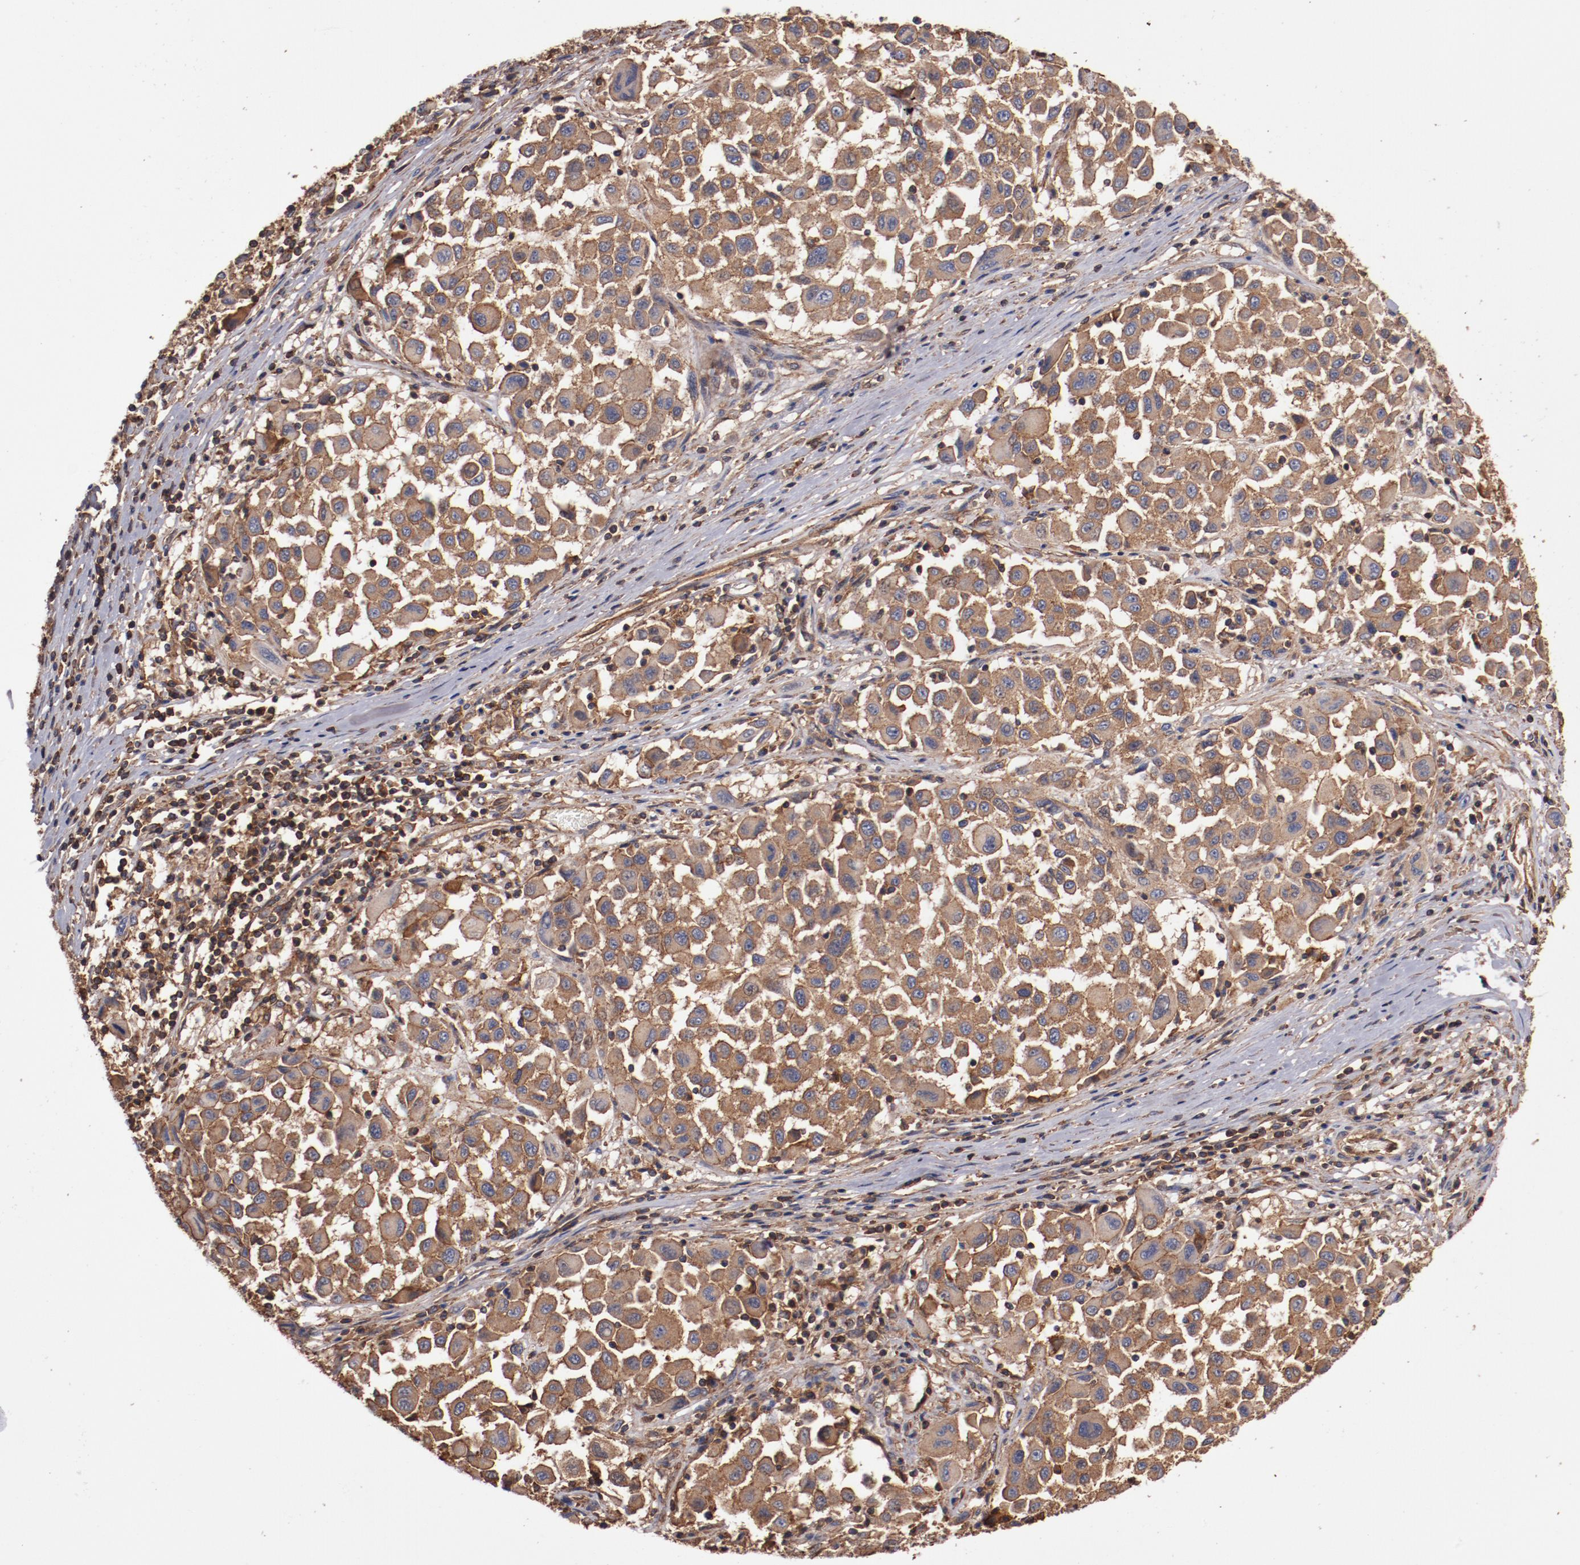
{"staining": {"intensity": "strong", "quantity": ">75%", "location": "cytoplasmic/membranous"}, "tissue": "melanoma", "cell_type": "Tumor cells", "image_type": "cancer", "snomed": [{"axis": "morphology", "description": "Malignant melanoma, Metastatic site"}, {"axis": "topography", "description": "Lymph node"}], "caption": "Immunohistochemistry photomicrograph of neoplastic tissue: melanoma stained using immunohistochemistry (IHC) shows high levels of strong protein expression localized specifically in the cytoplasmic/membranous of tumor cells, appearing as a cytoplasmic/membranous brown color.", "gene": "TMOD3", "patient": {"sex": "male", "age": 61}}